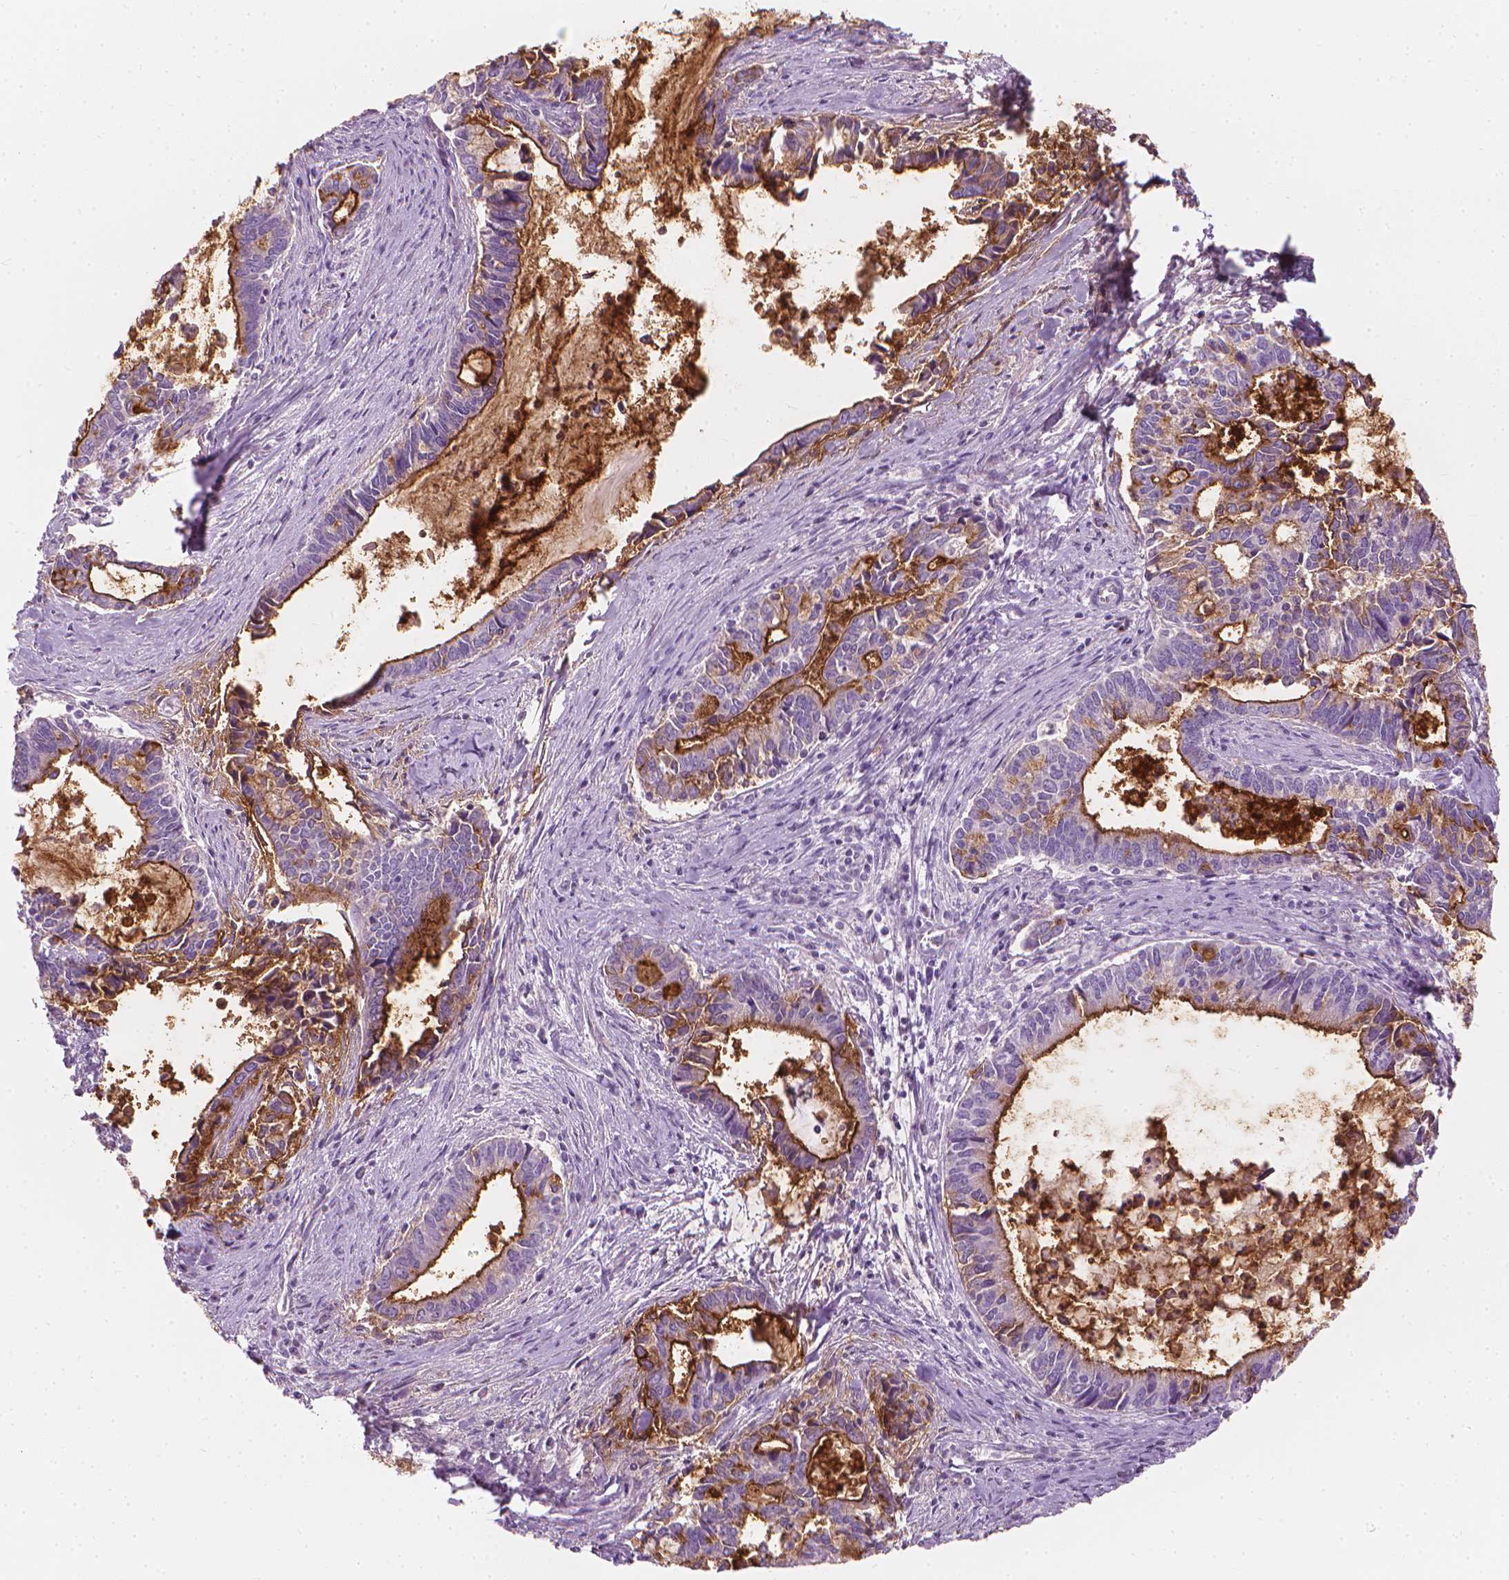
{"staining": {"intensity": "moderate", "quantity": "<25%", "location": "cytoplasmic/membranous"}, "tissue": "cervical cancer", "cell_type": "Tumor cells", "image_type": "cancer", "snomed": [{"axis": "morphology", "description": "Adenocarcinoma, NOS"}, {"axis": "topography", "description": "Cervix"}], "caption": "High-power microscopy captured an immunohistochemistry micrograph of cervical cancer (adenocarcinoma), revealing moderate cytoplasmic/membranous expression in approximately <25% of tumor cells.", "gene": "GPRC5A", "patient": {"sex": "female", "age": 42}}